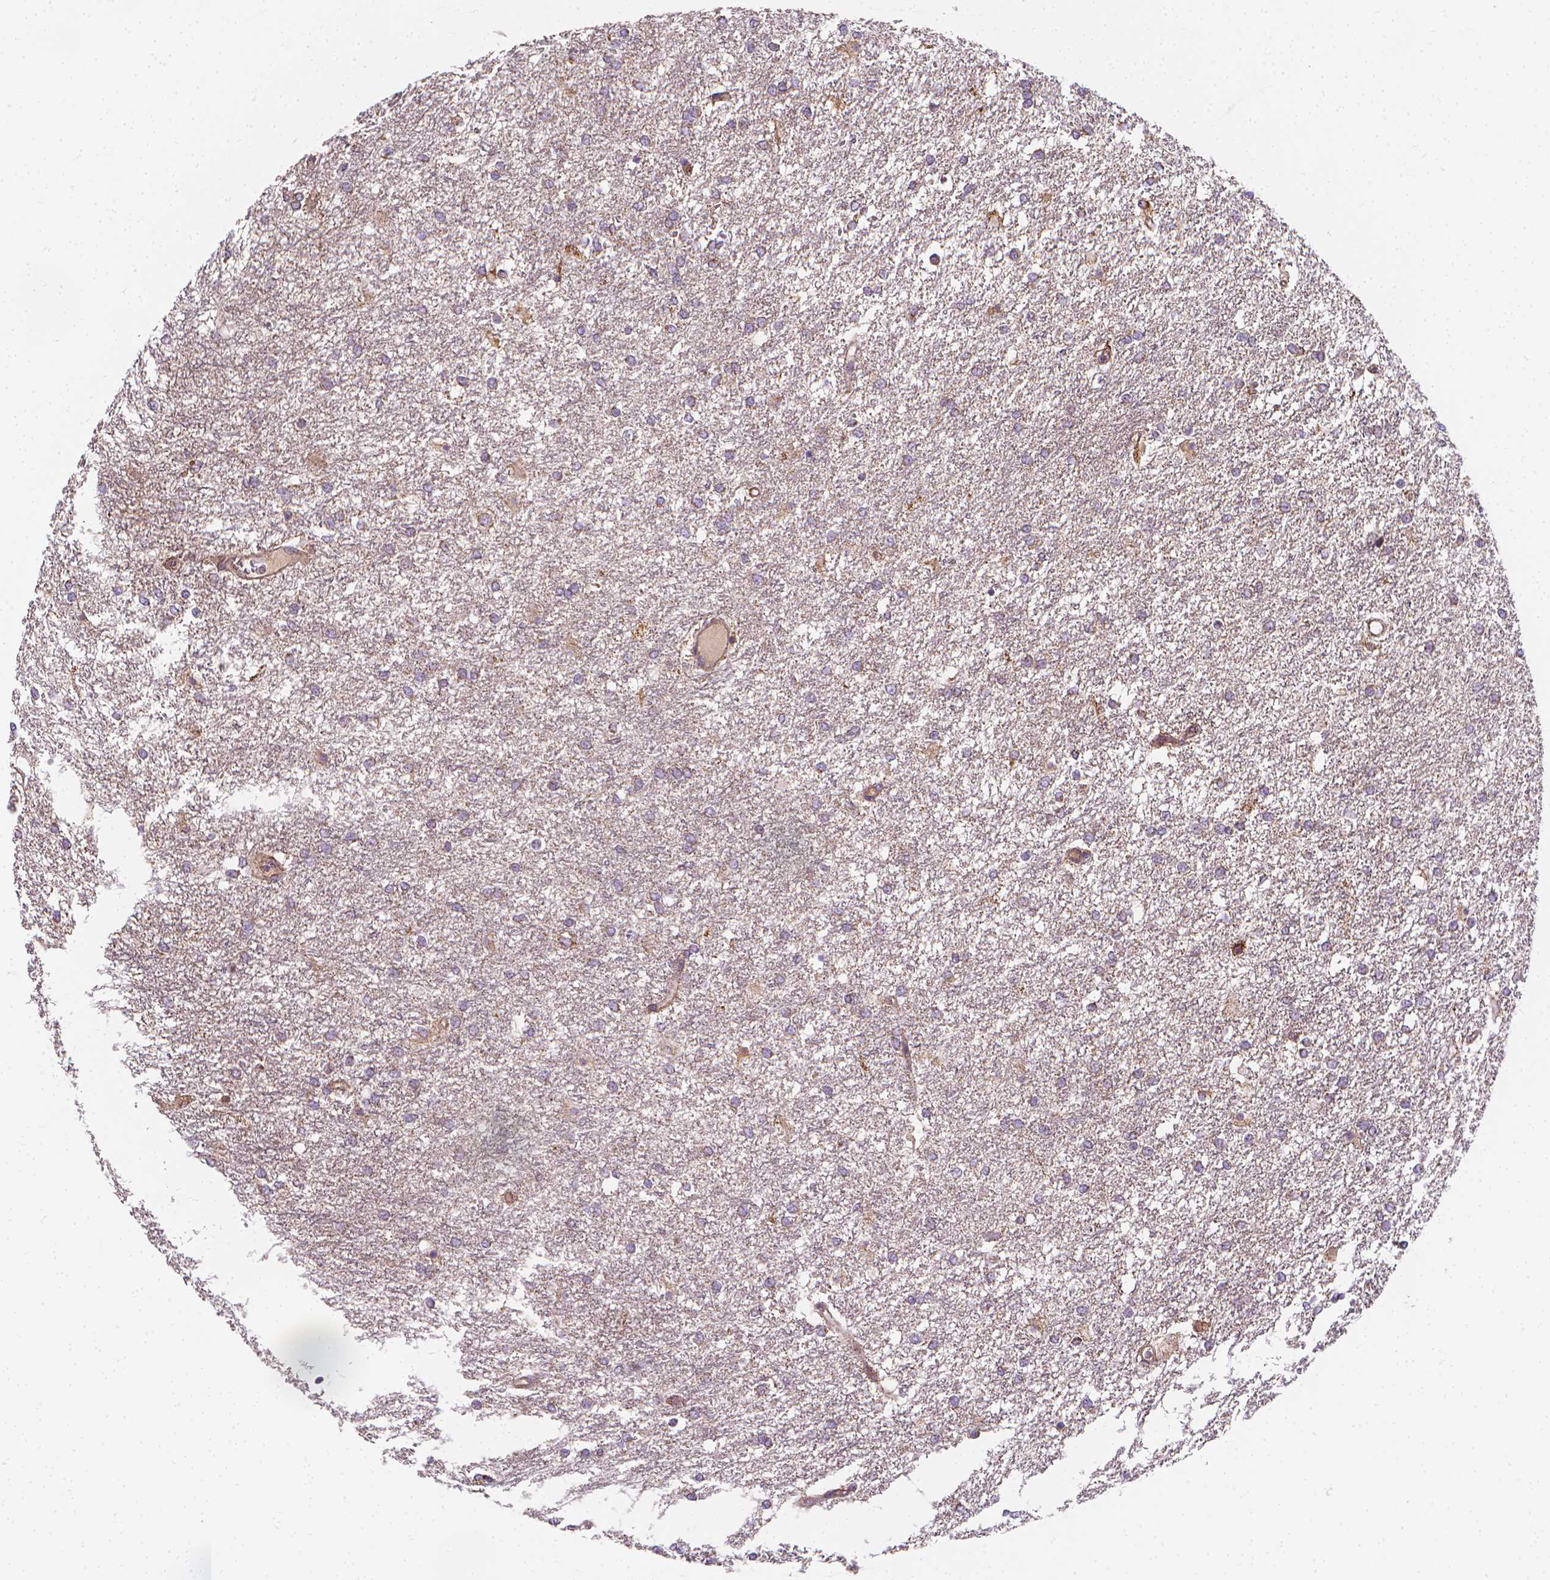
{"staining": {"intensity": "weak", "quantity": "<25%", "location": "cytoplasmic/membranous"}, "tissue": "glioma", "cell_type": "Tumor cells", "image_type": "cancer", "snomed": [{"axis": "morphology", "description": "Glioma, malignant, High grade"}, {"axis": "topography", "description": "Brain"}], "caption": "Tumor cells show no significant protein expression in malignant high-grade glioma. Brightfield microscopy of immunohistochemistry stained with DAB (3,3'-diaminobenzidine) (brown) and hematoxylin (blue), captured at high magnification.", "gene": "SNCAIP", "patient": {"sex": "female", "age": 61}}